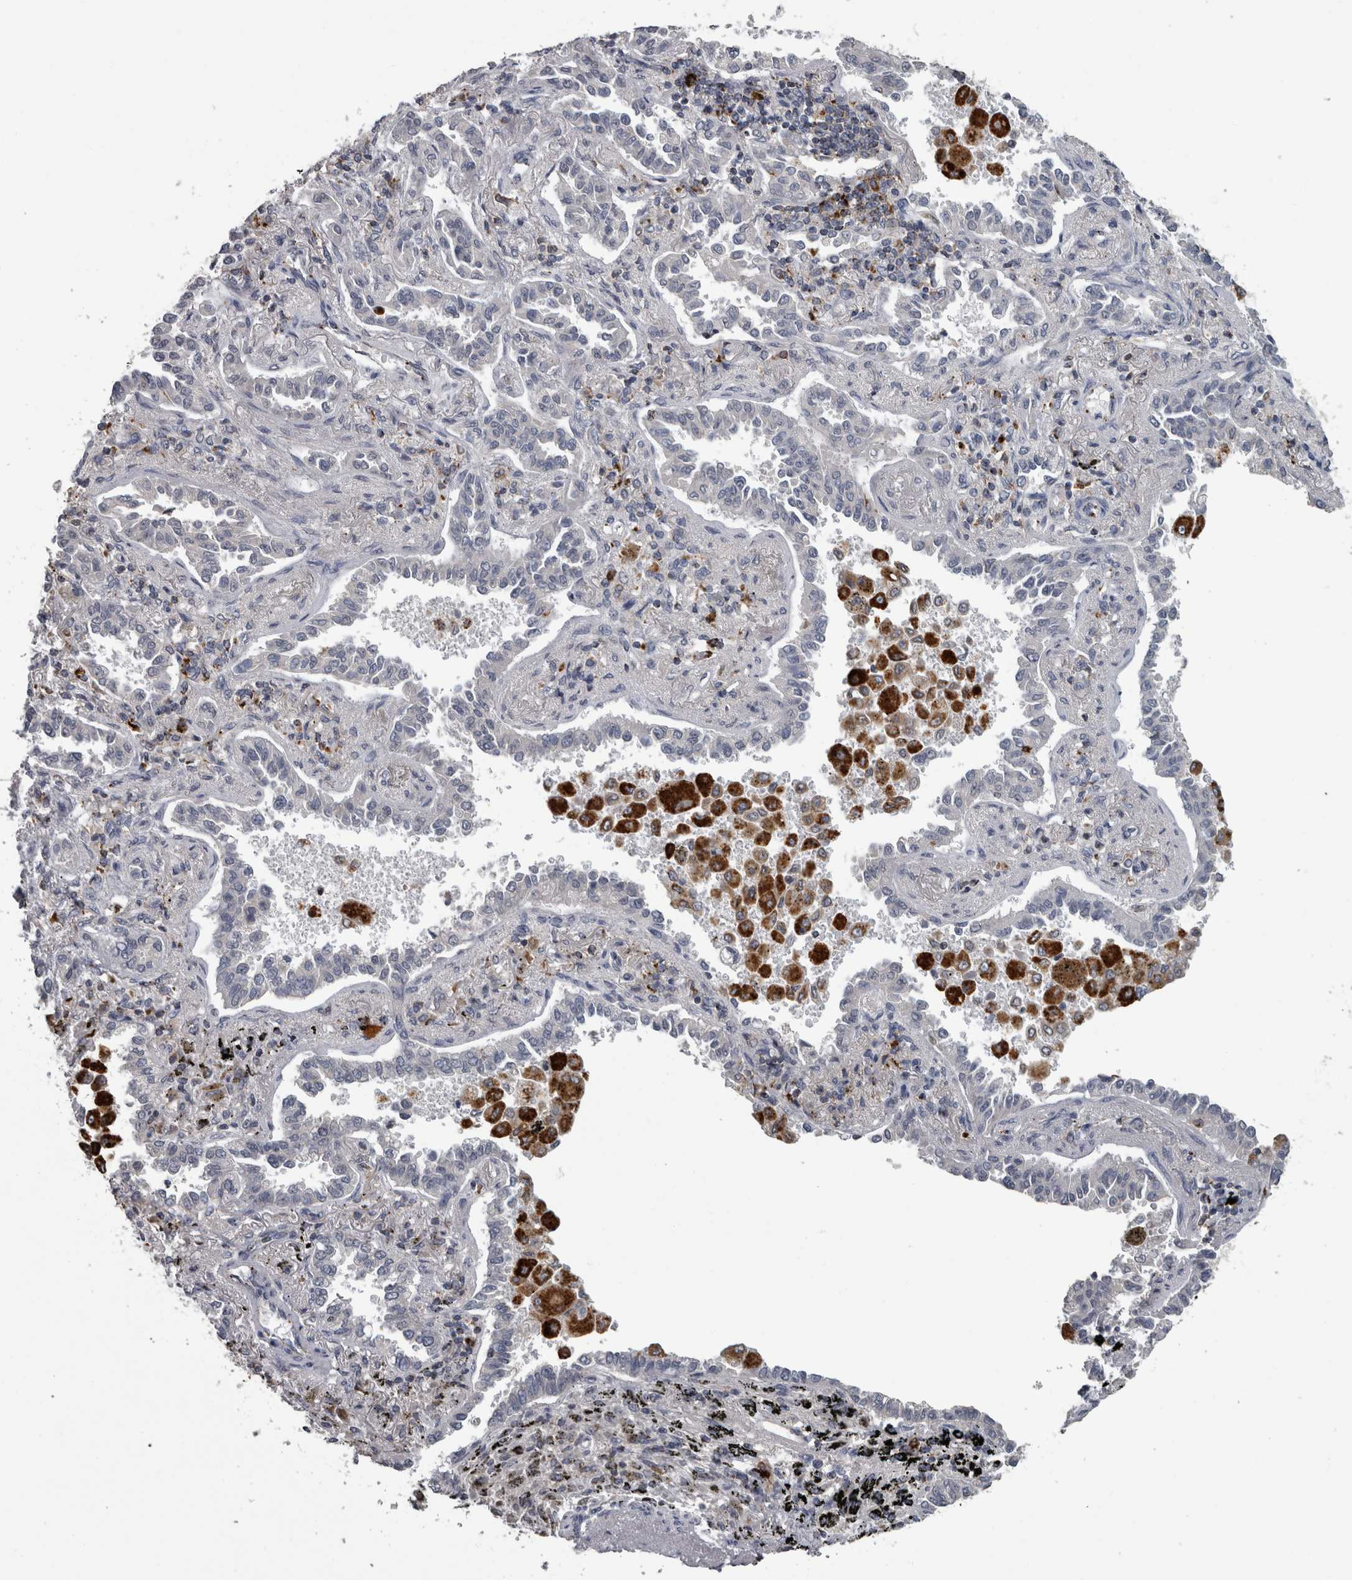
{"staining": {"intensity": "negative", "quantity": "none", "location": "none"}, "tissue": "lung cancer", "cell_type": "Tumor cells", "image_type": "cancer", "snomed": [{"axis": "morphology", "description": "Normal tissue, NOS"}, {"axis": "morphology", "description": "Adenocarcinoma, NOS"}, {"axis": "topography", "description": "Lung"}], "caption": "IHC of human lung cancer (adenocarcinoma) displays no staining in tumor cells.", "gene": "NAAA", "patient": {"sex": "male", "age": 59}}